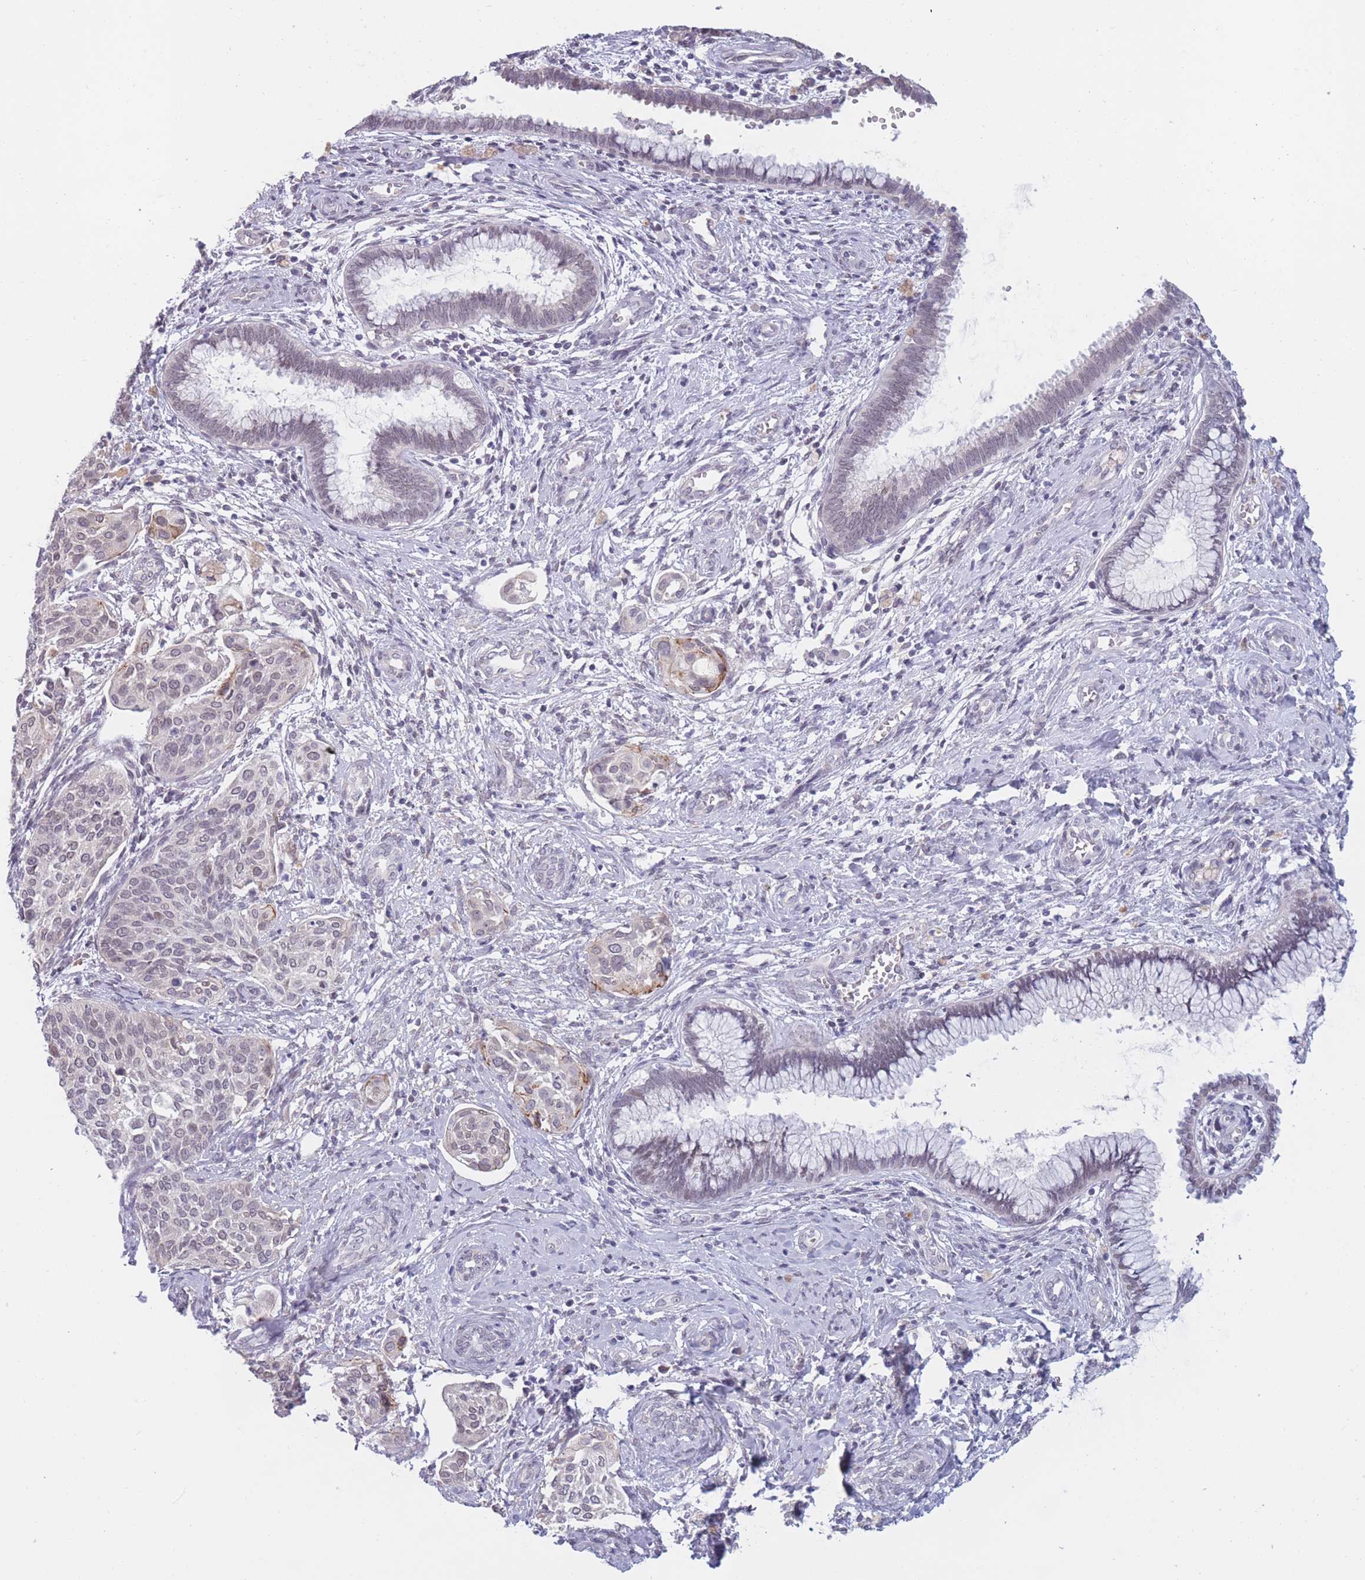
{"staining": {"intensity": "negative", "quantity": "none", "location": "none"}, "tissue": "cervical cancer", "cell_type": "Tumor cells", "image_type": "cancer", "snomed": [{"axis": "morphology", "description": "Squamous cell carcinoma, NOS"}, {"axis": "topography", "description": "Cervix"}], "caption": "Immunohistochemistry (IHC) of human cervical cancer (squamous cell carcinoma) shows no positivity in tumor cells.", "gene": "COL27A1", "patient": {"sex": "female", "age": 44}}